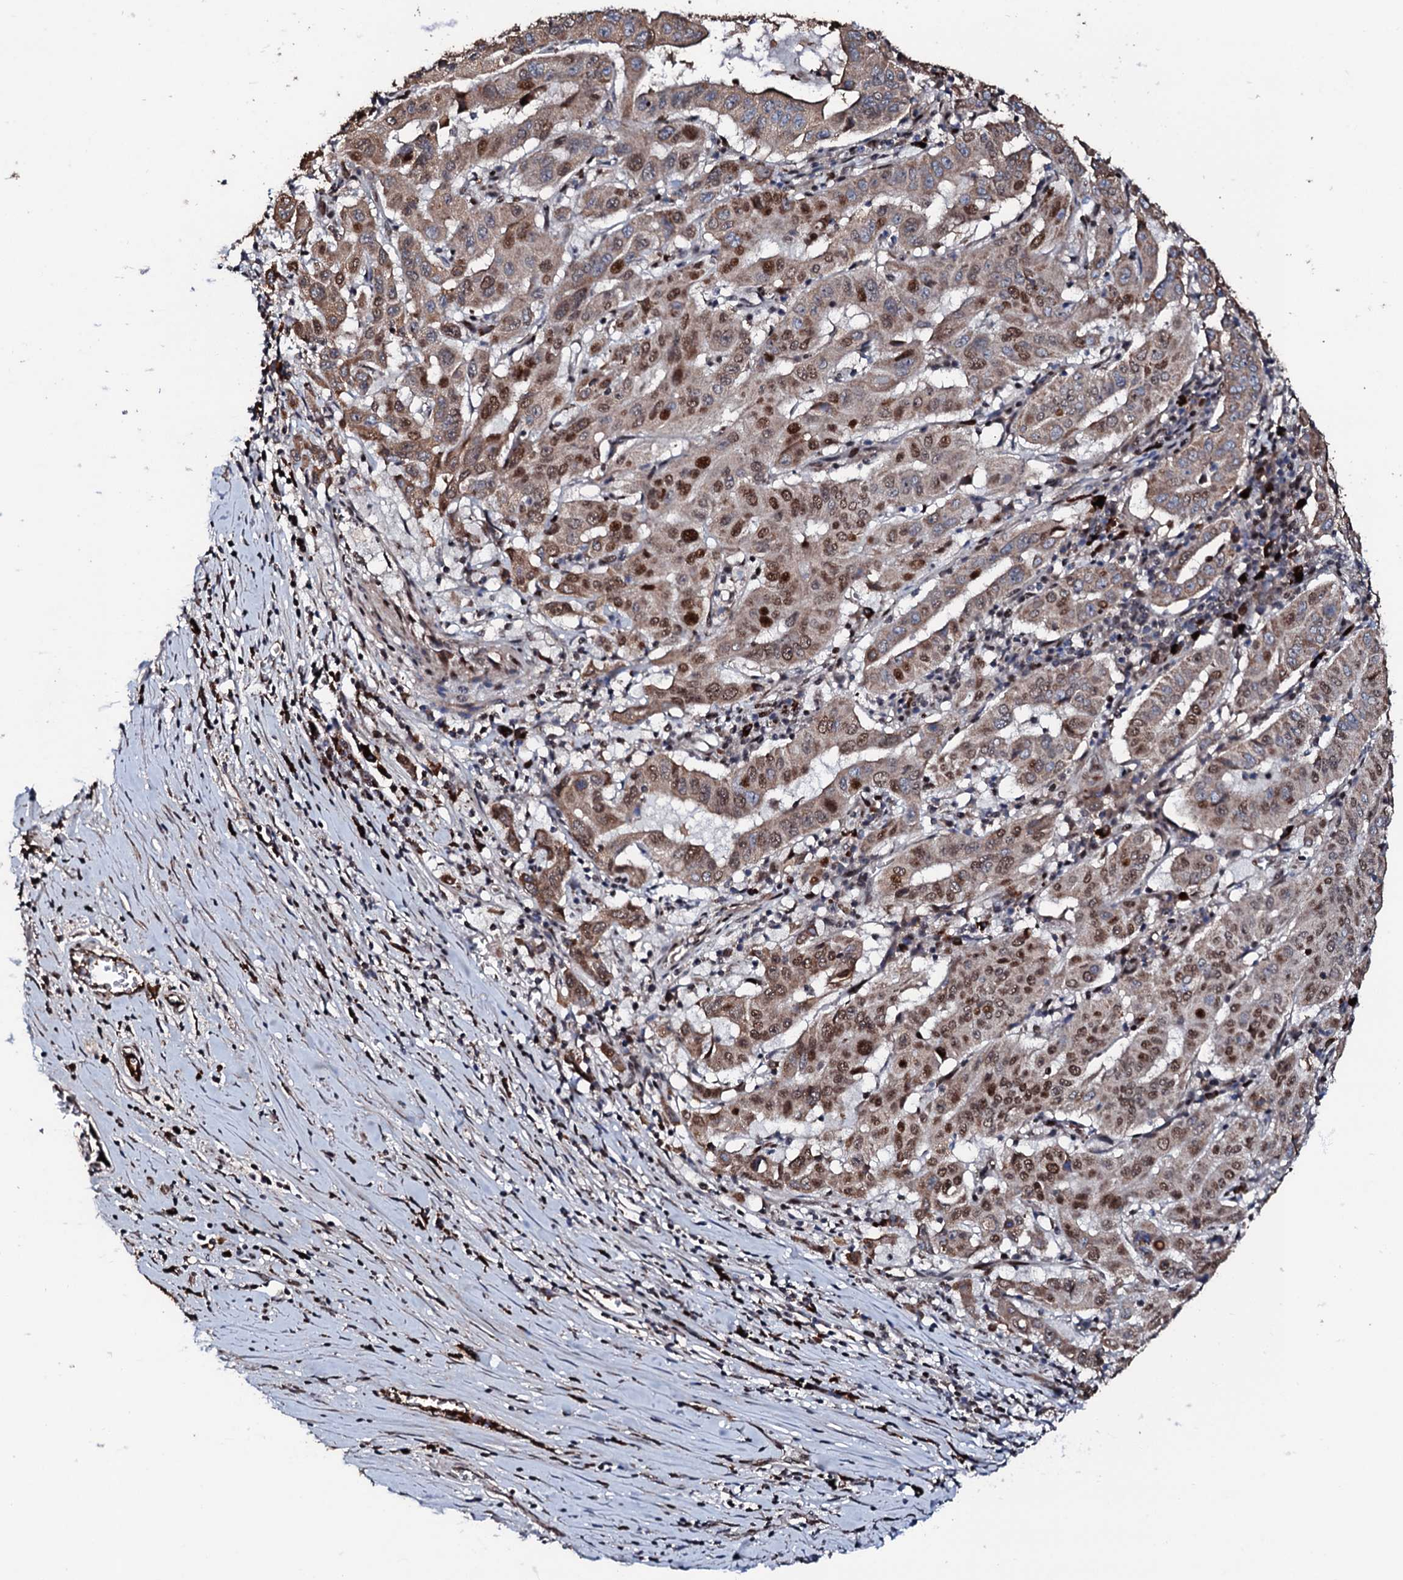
{"staining": {"intensity": "moderate", "quantity": ">75%", "location": "nuclear"}, "tissue": "pancreatic cancer", "cell_type": "Tumor cells", "image_type": "cancer", "snomed": [{"axis": "morphology", "description": "Adenocarcinoma, NOS"}, {"axis": "topography", "description": "Pancreas"}], "caption": "High-magnification brightfield microscopy of adenocarcinoma (pancreatic) stained with DAB (brown) and counterstained with hematoxylin (blue). tumor cells exhibit moderate nuclear expression is seen in about>75% of cells. (DAB = brown stain, brightfield microscopy at high magnification).", "gene": "KIF18A", "patient": {"sex": "male", "age": 63}}